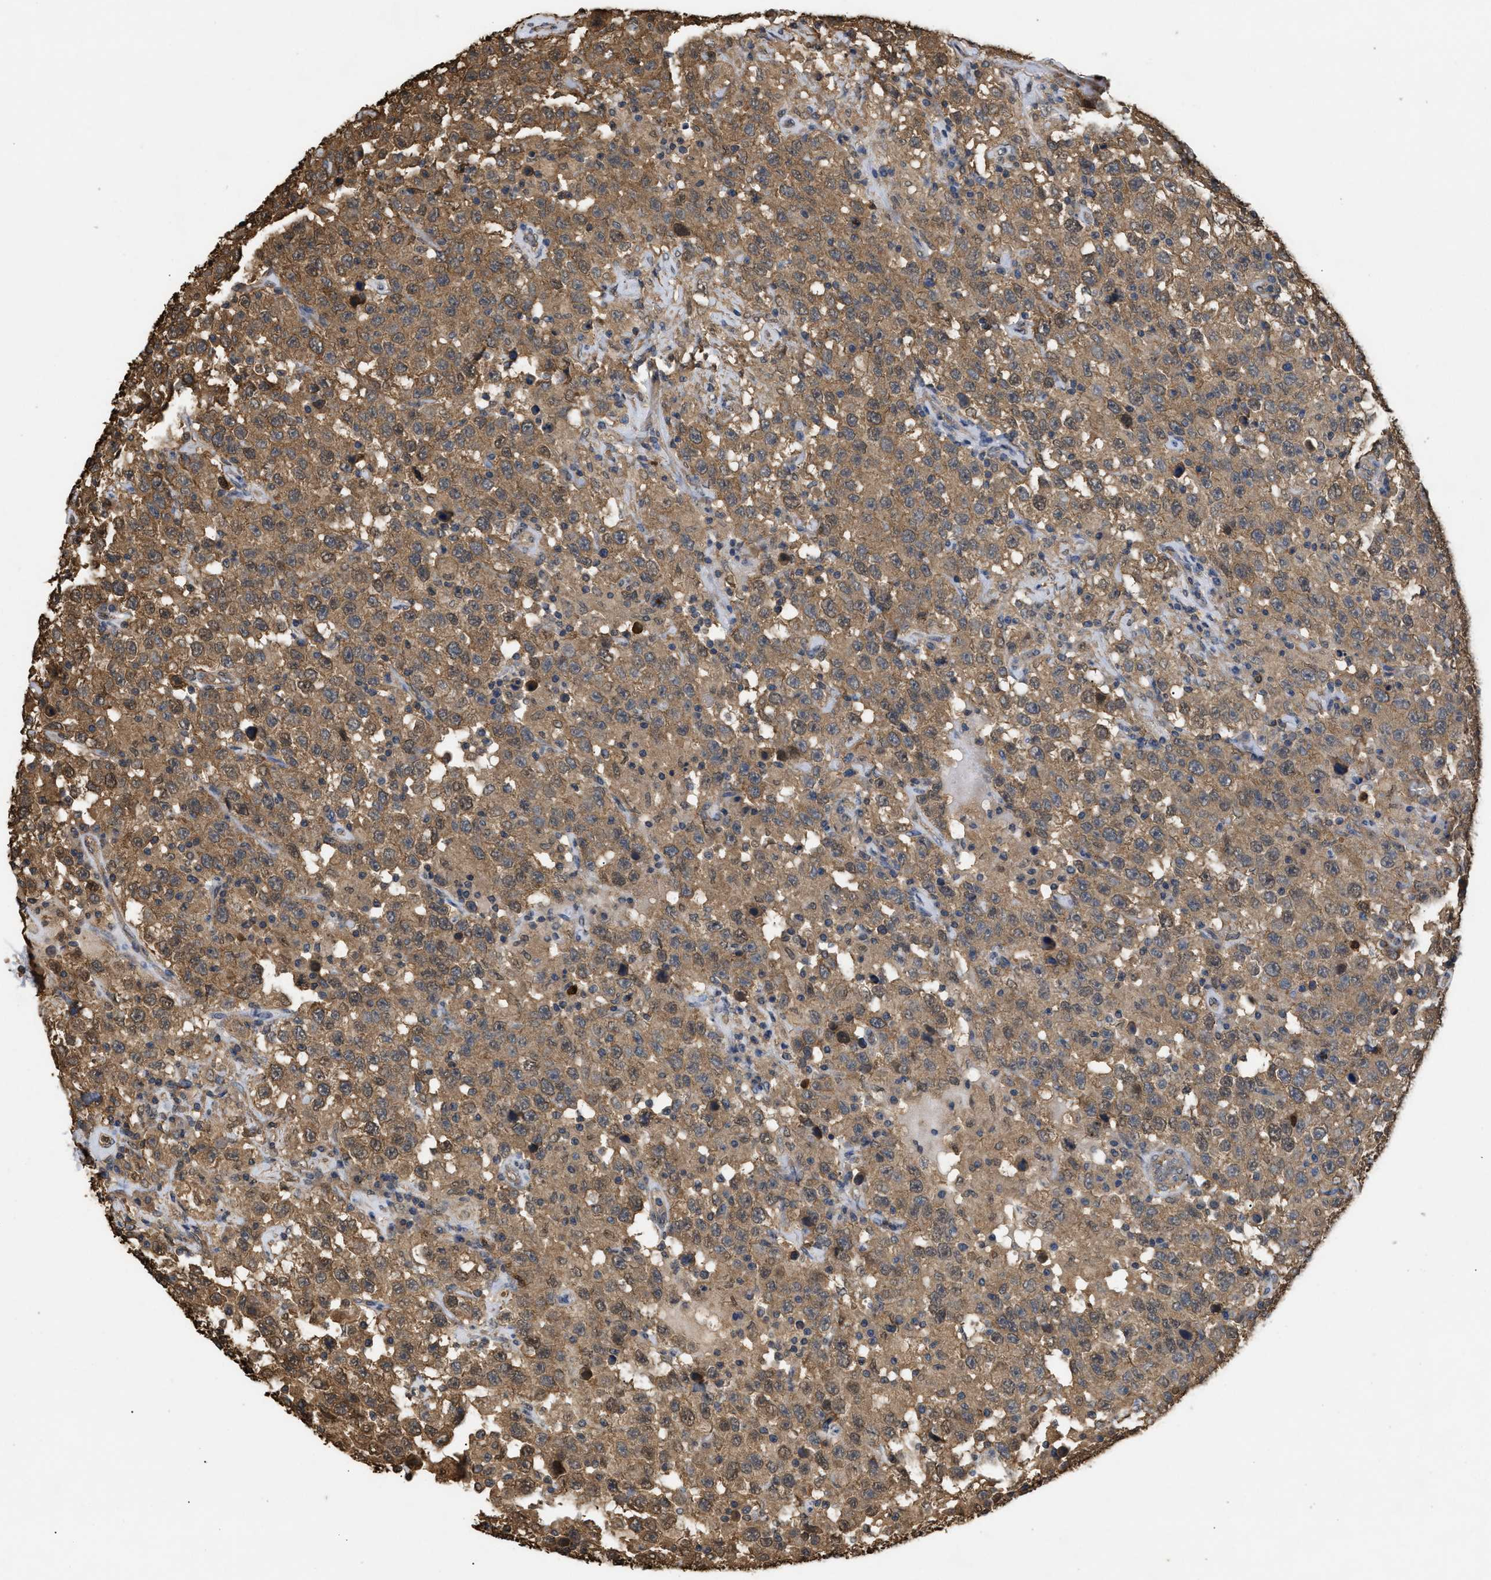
{"staining": {"intensity": "moderate", "quantity": ">75%", "location": "cytoplasmic/membranous"}, "tissue": "testis cancer", "cell_type": "Tumor cells", "image_type": "cancer", "snomed": [{"axis": "morphology", "description": "Seminoma, NOS"}, {"axis": "topography", "description": "Testis"}], "caption": "Immunohistochemical staining of seminoma (testis) exhibits medium levels of moderate cytoplasmic/membranous staining in about >75% of tumor cells. Using DAB (brown) and hematoxylin (blue) stains, captured at high magnification using brightfield microscopy.", "gene": "CALM1", "patient": {"sex": "male", "age": 41}}